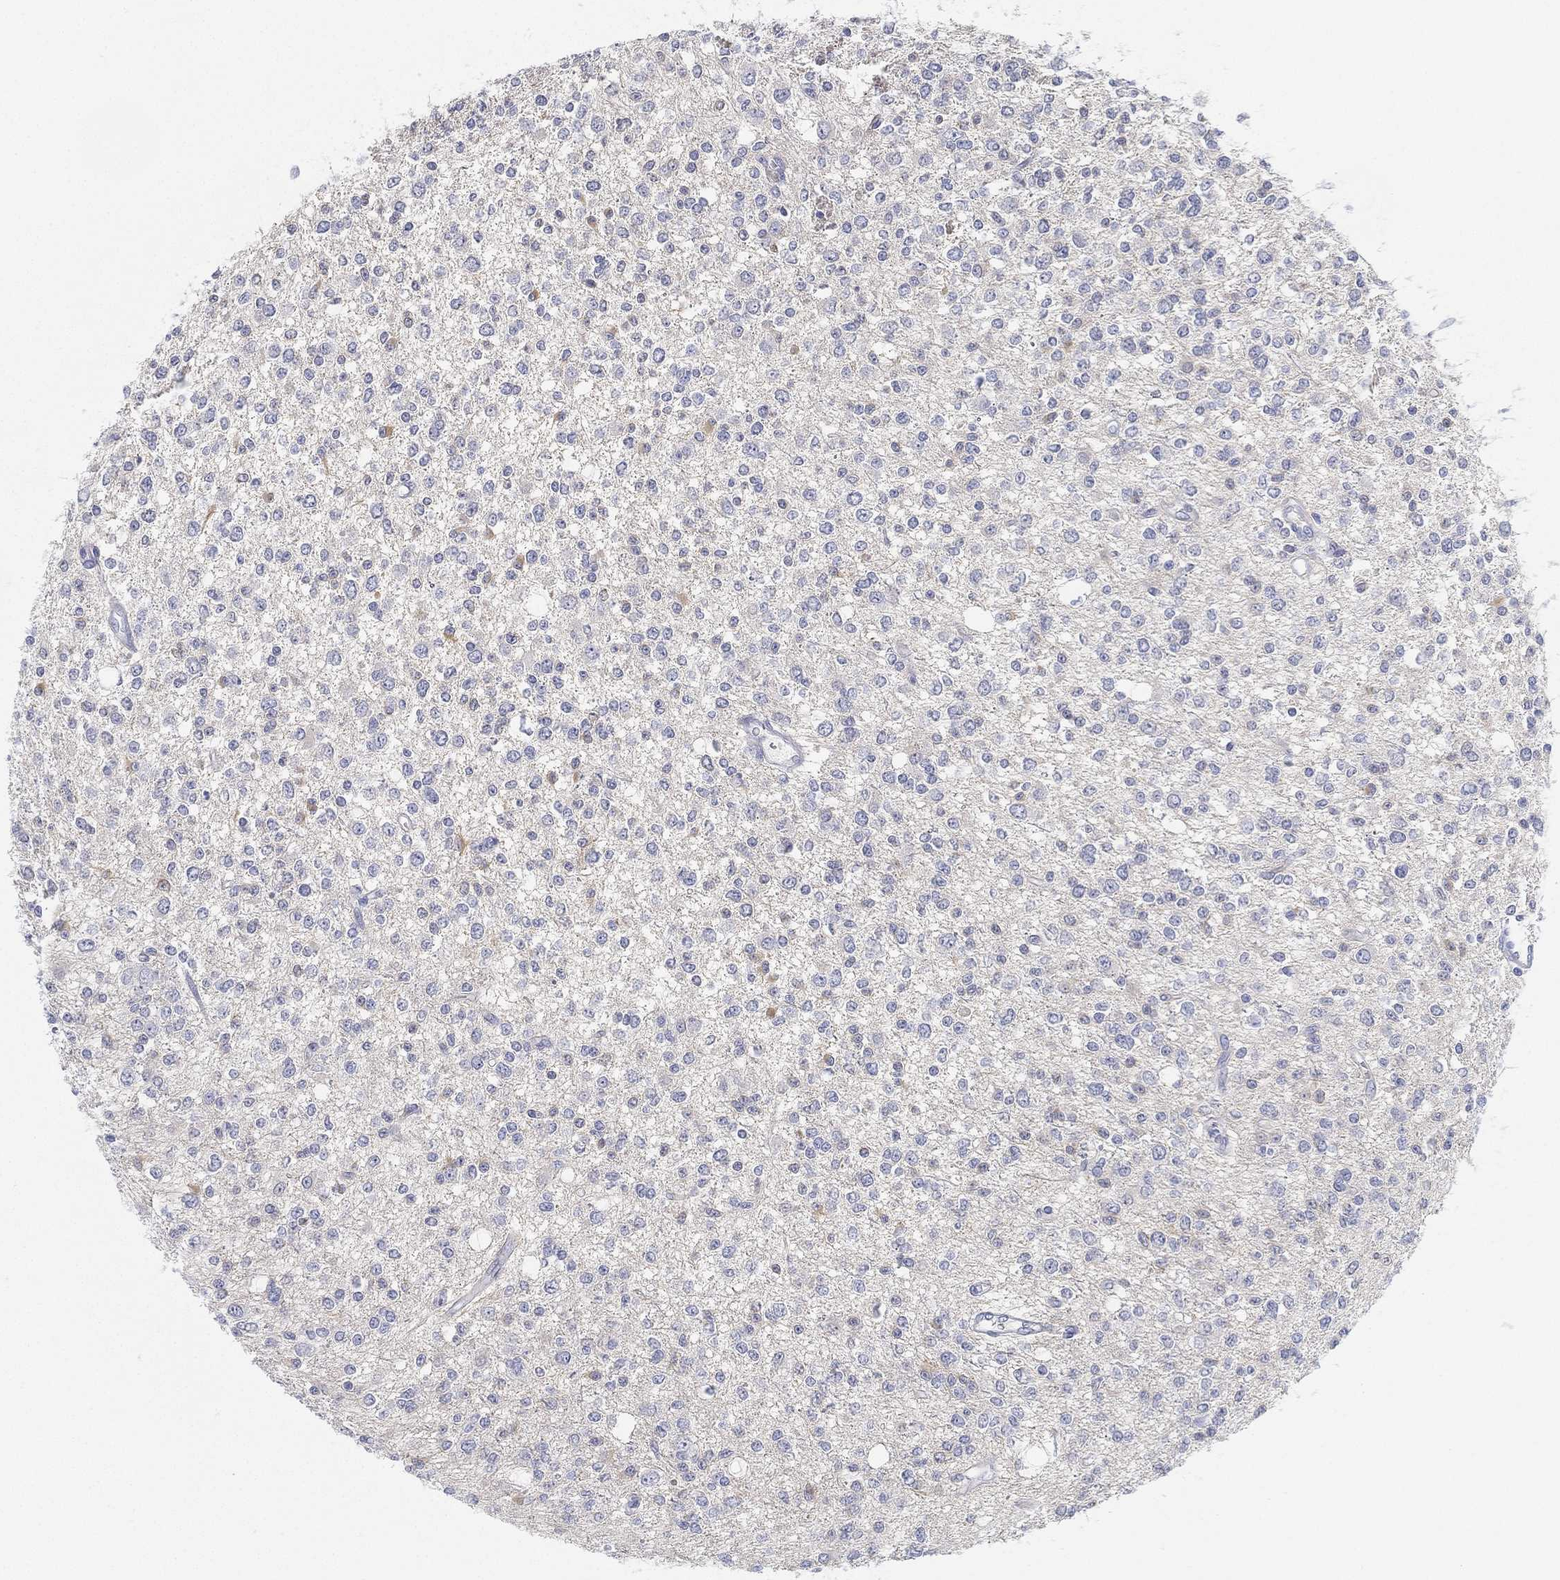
{"staining": {"intensity": "negative", "quantity": "none", "location": "none"}, "tissue": "glioma", "cell_type": "Tumor cells", "image_type": "cancer", "snomed": [{"axis": "morphology", "description": "Glioma, malignant, Low grade"}, {"axis": "topography", "description": "Brain"}], "caption": "Immunohistochemistry (IHC) image of neoplastic tissue: low-grade glioma (malignant) stained with DAB demonstrates no significant protein positivity in tumor cells.", "gene": "GPR61", "patient": {"sex": "male", "age": 67}}